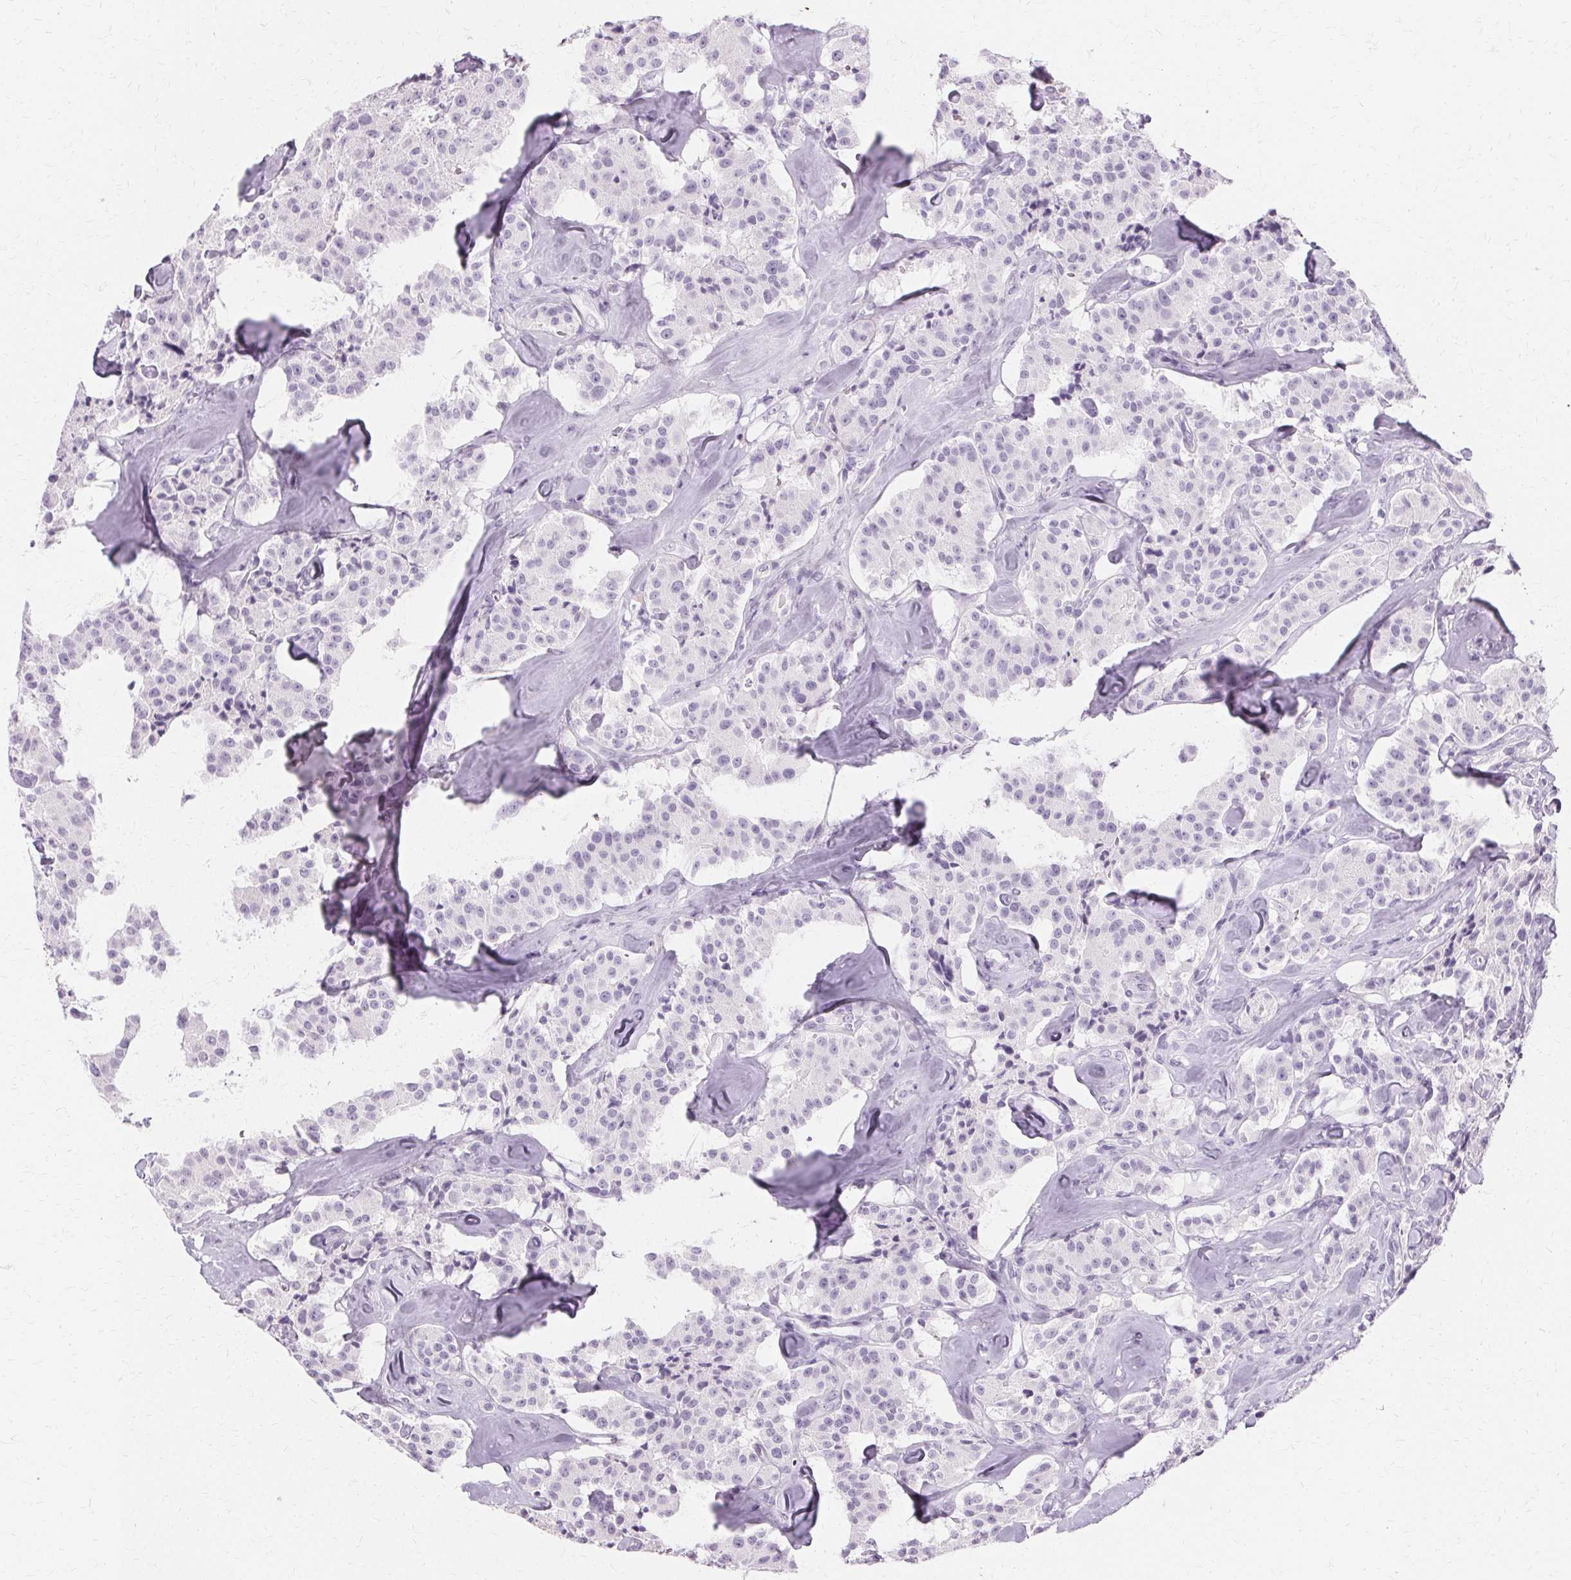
{"staining": {"intensity": "negative", "quantity": "none", "location": "none"}, "tissue": "carcinoid", "cell_type": "Tumor cells", "image_type": "cancer", "snomed": [{"axis": "morphology", "description": "Carcinoid, malignant, NOS"}, {"axis": "topography", "description": "Pancreas"}], "caption": "This is an immunohistochemistry (IHC) image of carcinoid (malignant). There is no positivity in tumor cells.", "gene": "KRT6C", "patient": {"sex": "male", "age": 41}}